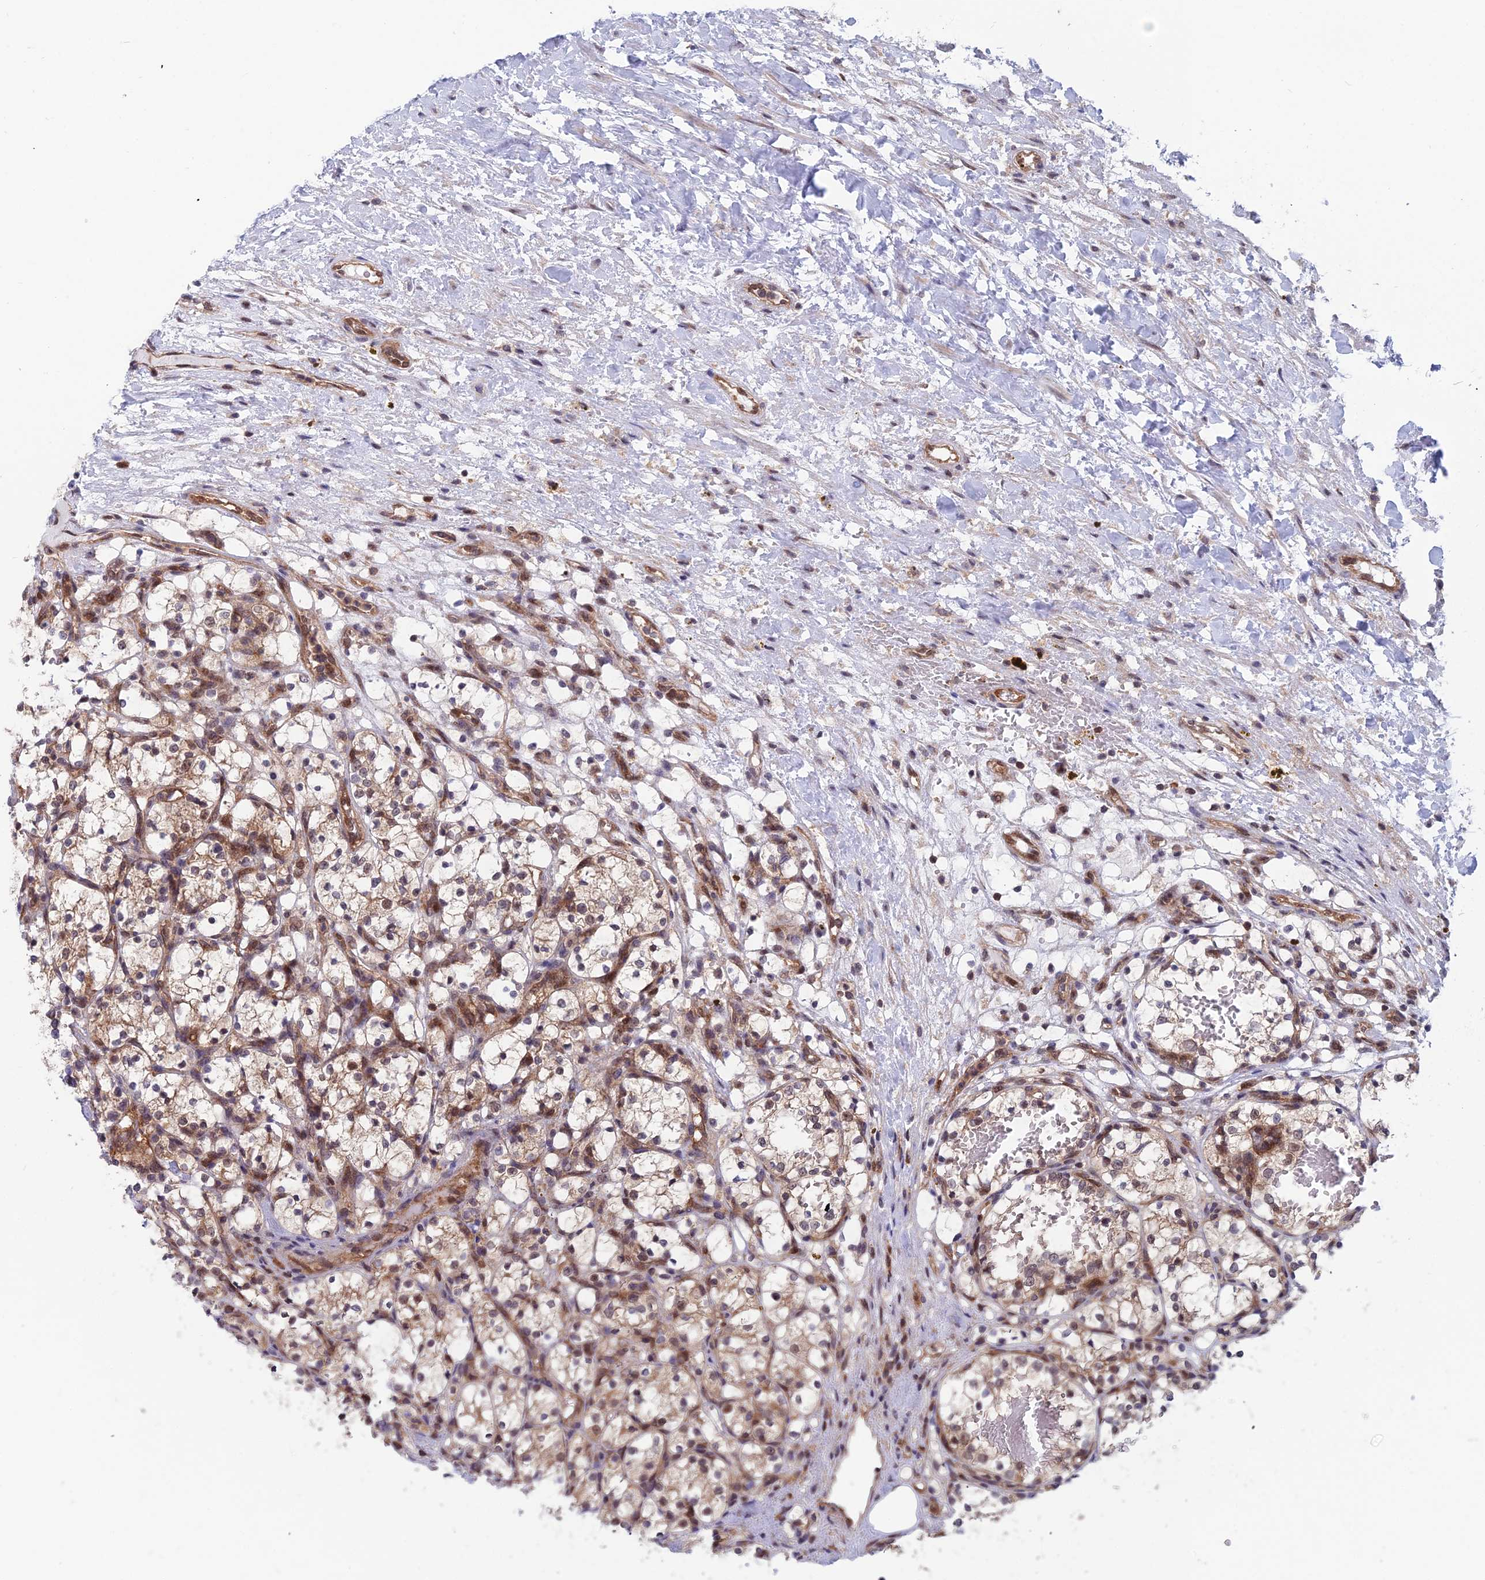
{"staining": {"intensity": "moderate", "quantity": "<25%", "location": "cytoplasmic/membranous,nuclear"}, "tissue": "renal cancer", "cell_type": "Tumor cells", "image_type": "cancer", "snomed": [{"axis": "morphology", "description": "Adenocarcinoma, NOS"}, {"axis": "topography", "description": "Kidney"}], "caption": "High-magnification brightfield microscopy of renal cancer (adenocarcinoma) stained with DAB (brown) and counterstained with hematoxylin (blue). tumor cells exhibit moderate cytoplasmic/membranous and nuclear expression is present in about<25% of cells.", "gene": "IGBP1", "patient": {"sex": "female", "age": 69}}